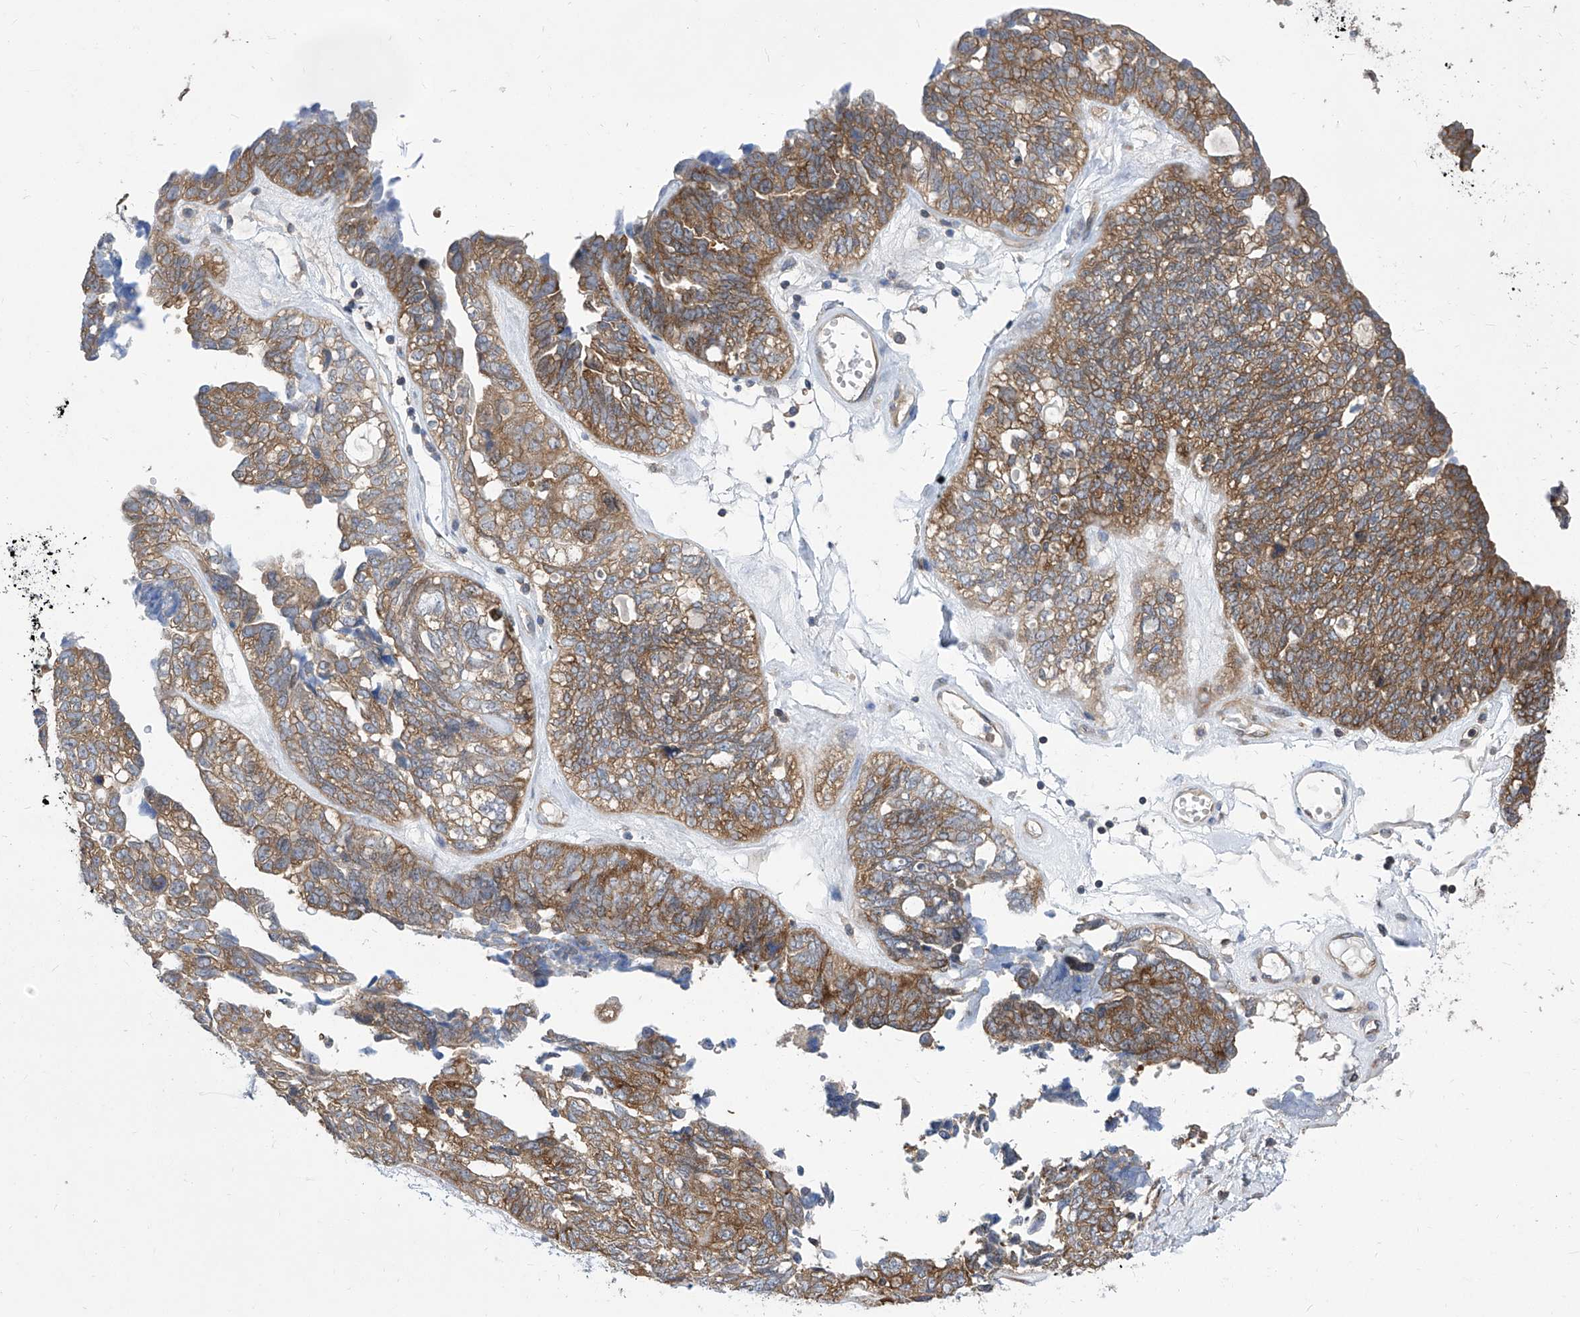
{"staining": {"intensity": "moderate", "quantity": ">75%", "location": "cytoplasmic/membranous"}, "tissue": "ovarian cancer", "cell_type": "Tumor cells", "image_type": "cancer", "snomed": [{"axis": "morphology", "description": "Cystadenocarcinoma, serous, NOS"}, {"axis": "topography", "description": "Ovary"}], "caption": "Protein expression by immunohistochemistry (IHC) shows moderate cytoplasmic/membranous positivity in about >75% of tumor cells in ovarian cancer.", "gene": "EIF3M", "patient": {"sex": "female", "age": 79}}